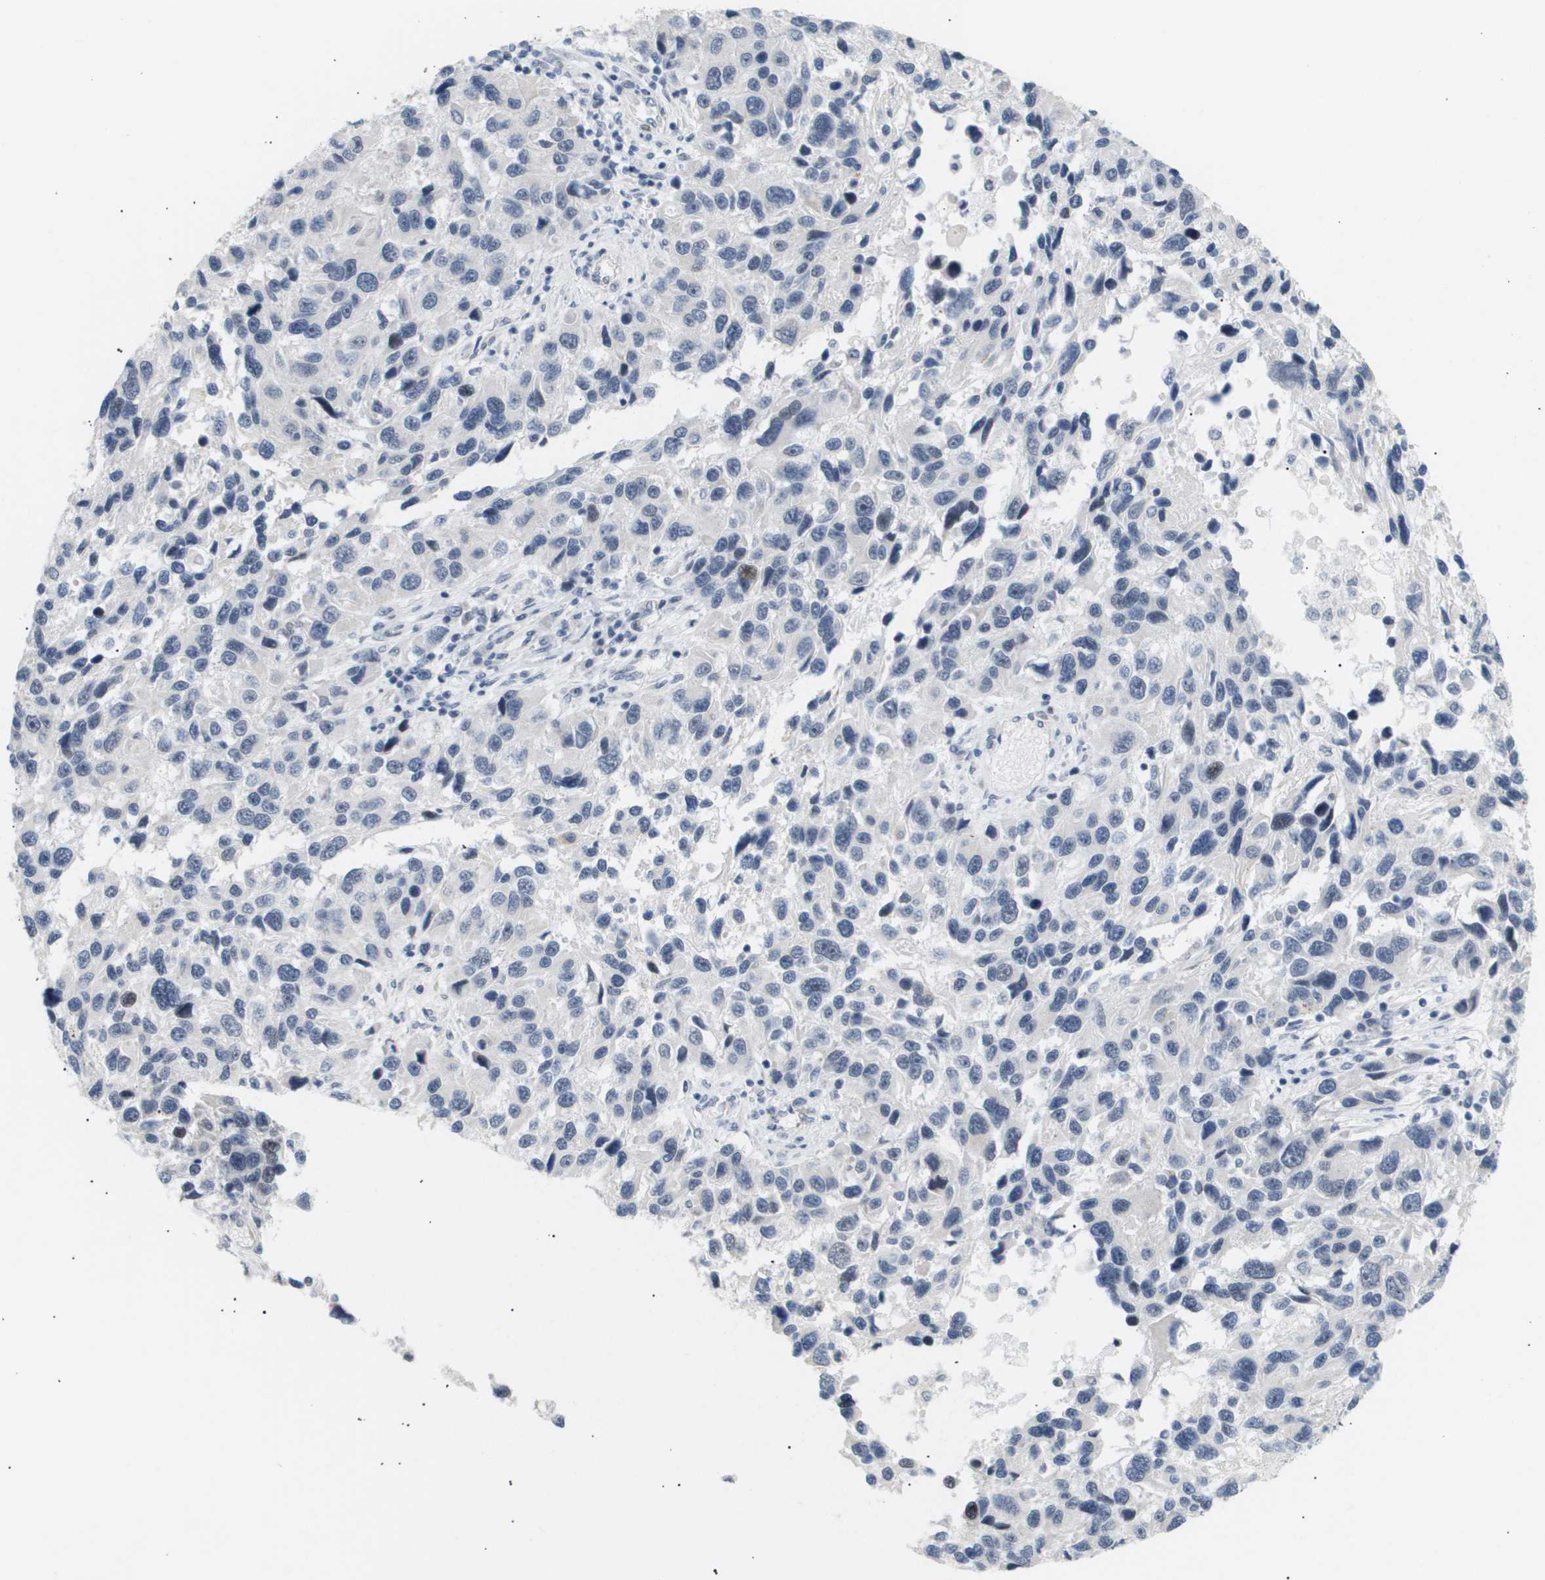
{"staining": {"intensity": "negative", "quantity": "none", "location": "none"}, "tissue": "melanoma", "cell_type": "Tumor cells", "image_type": "cancer", "snomed": [{"axis": "morphology", "description": "Malignant melanoma, NOS"}, {"axis": "topography", "description": "Skin"}], "caption": "Melanoma was stained to show a protein in brown. There is no significant expression in tumor cells.", "gene": "PPARD", "patient": {"sex": "male", "age": 53}}